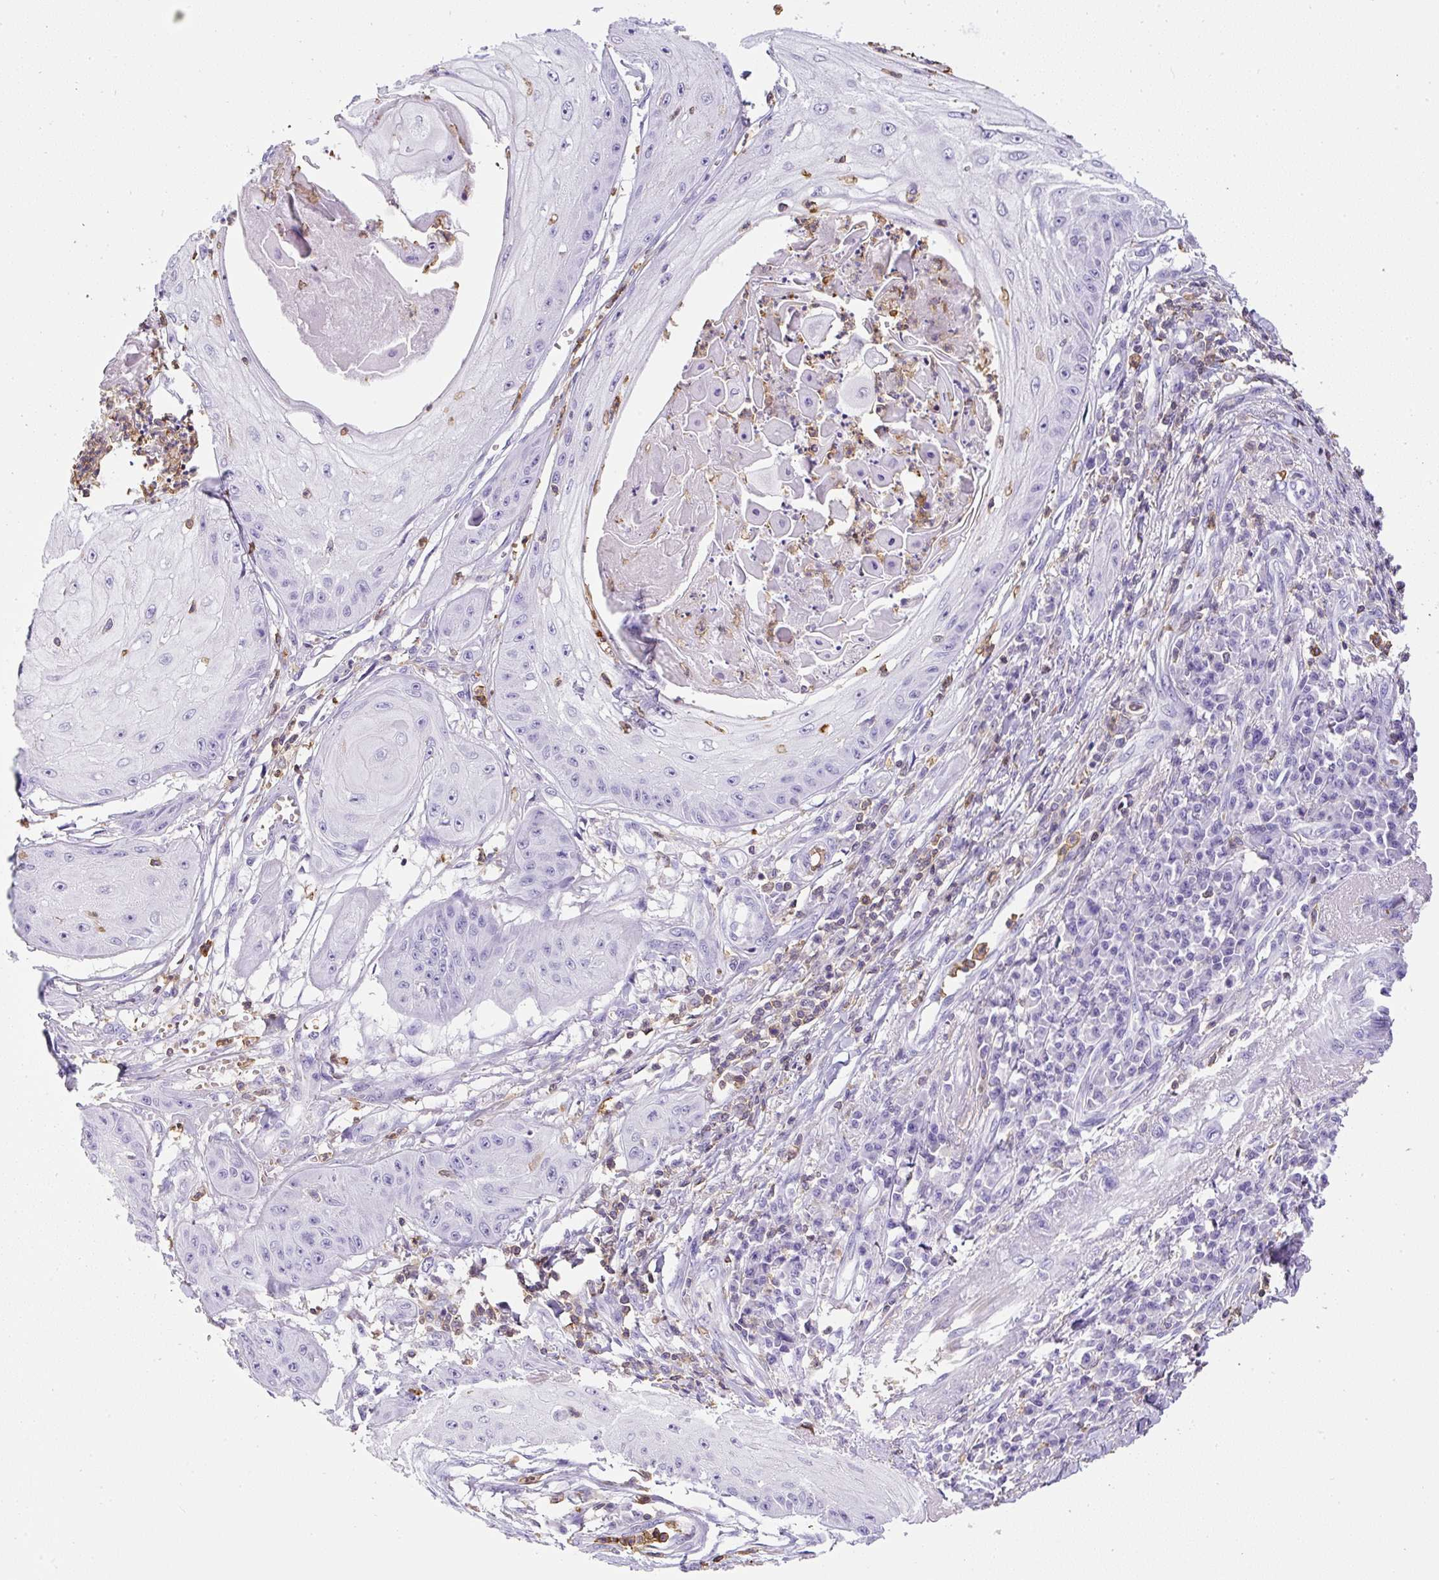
{"staining": {"intensity": "negative", "quantity": "none", "location": "none"}, "tissue": "skin cancer", "cell_type": "Tumor cells", "image_type": "cancer", "snomed": [{"axis": "morphology", "description": "Squamous cell carcinoma, NOS"}, {"axis": "topography", "description": "Skin"}], "caption": "This is a photomicrograph of immunohistochemistry staining of skin squamous cell carcinoma, which shows no staining in tumor cells.", "gene": "FAM228B", "patient": {"sex": "male", "age": 70}}